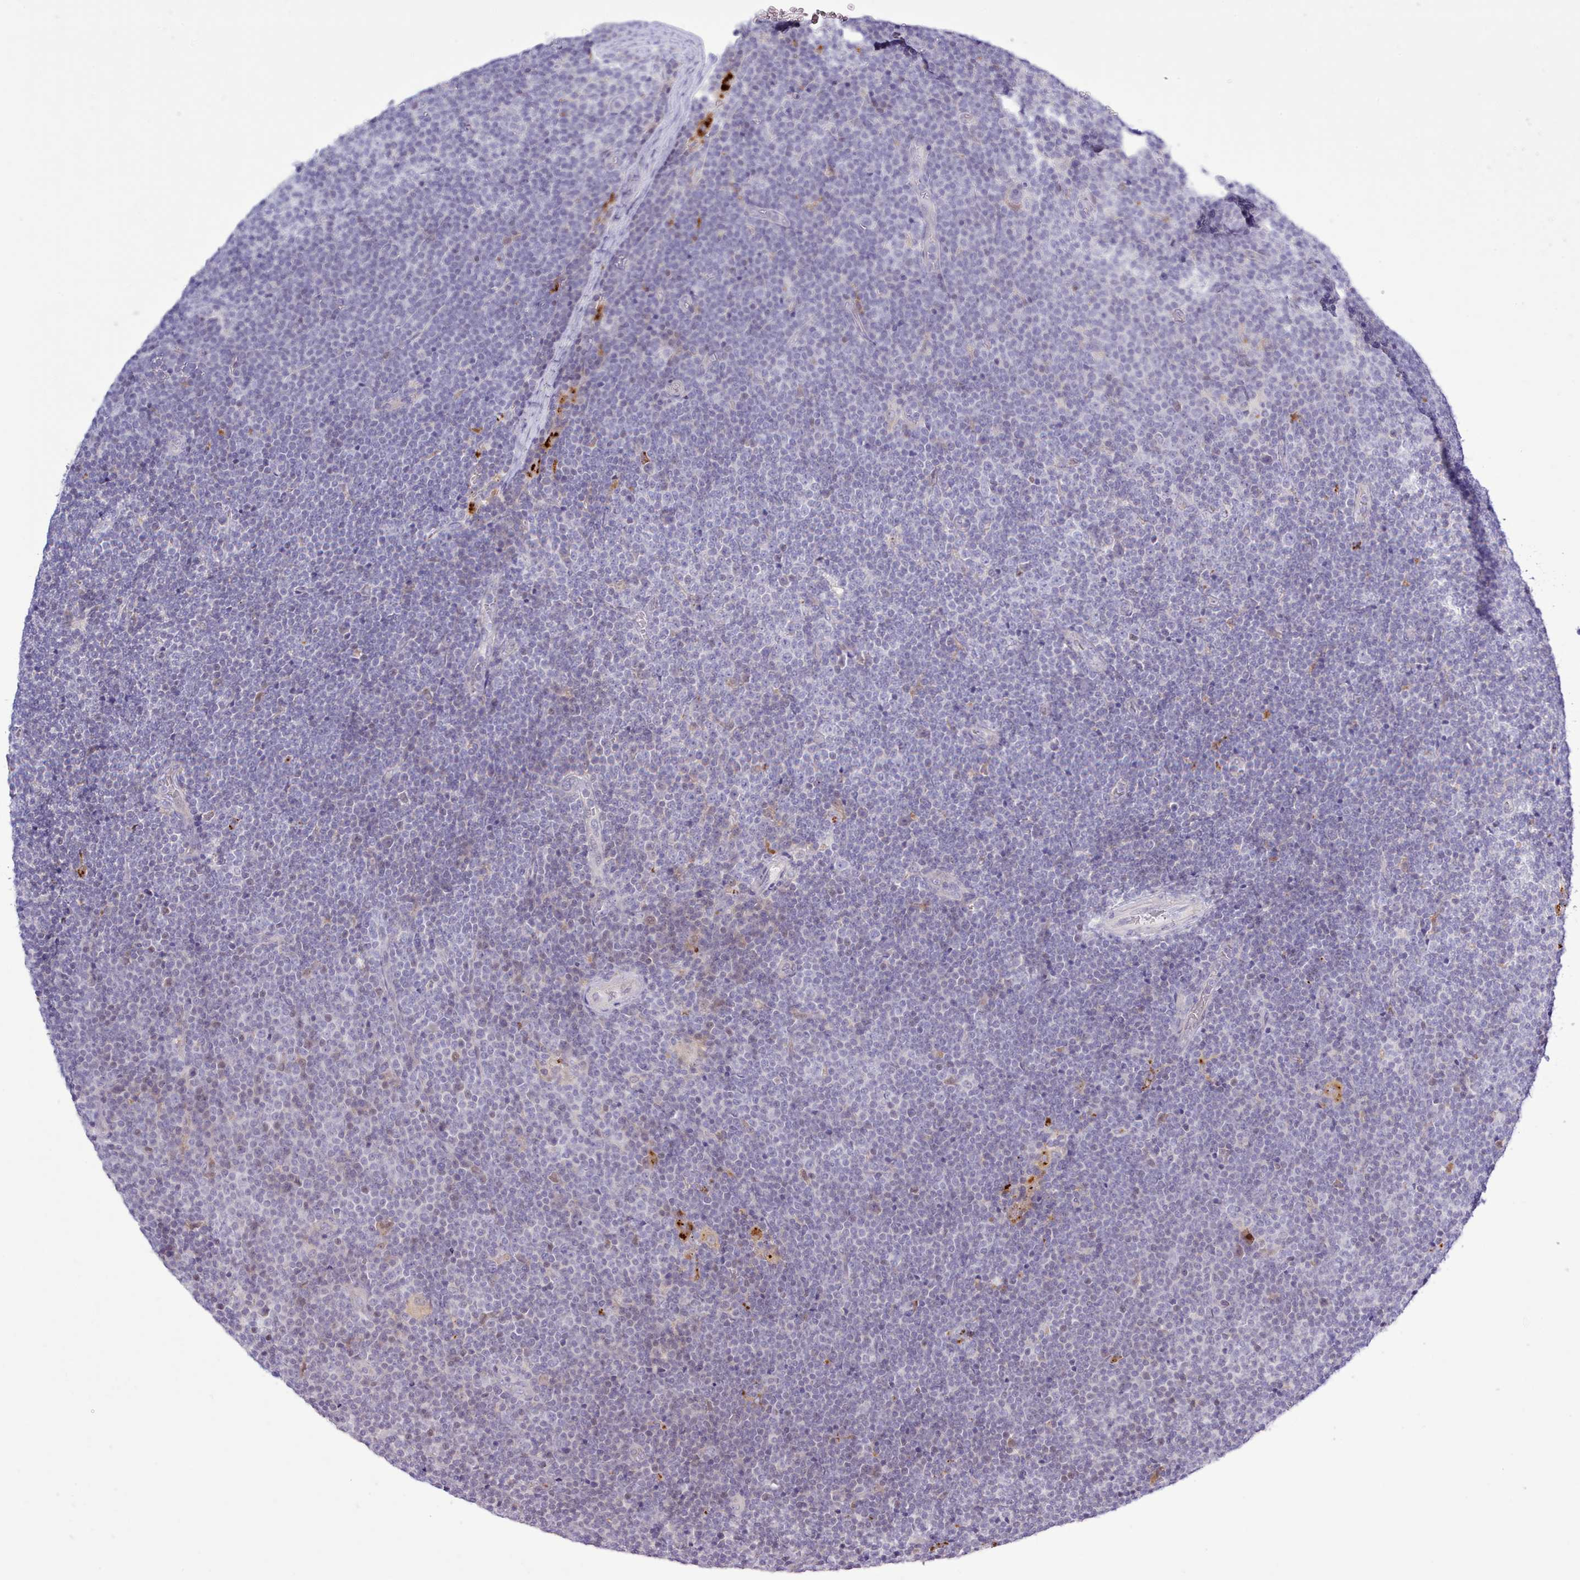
{"staining": {"intensity": "negative", "quantity": "none", "location": "none"}, "tissue": "lymphoma", "cell_type": "Tumor cells", "image_type": "cancer", "snomed": [{"axis": "morphology", "description": "Malignant lymphoma, non-Hodgkin's type, Low grade"}, {"axis": "topography", "description": "Lymph node"}], "caption": "An IHC image of low-grade malignant lymphoma, non-Hodgkin's type is shown. There is no staining in tumor cells of low-grade malignant lymphoma, non-Hodgkin's type.", "gene": "SRD5A1", "patient": {"sex": "male", "age": 48}}